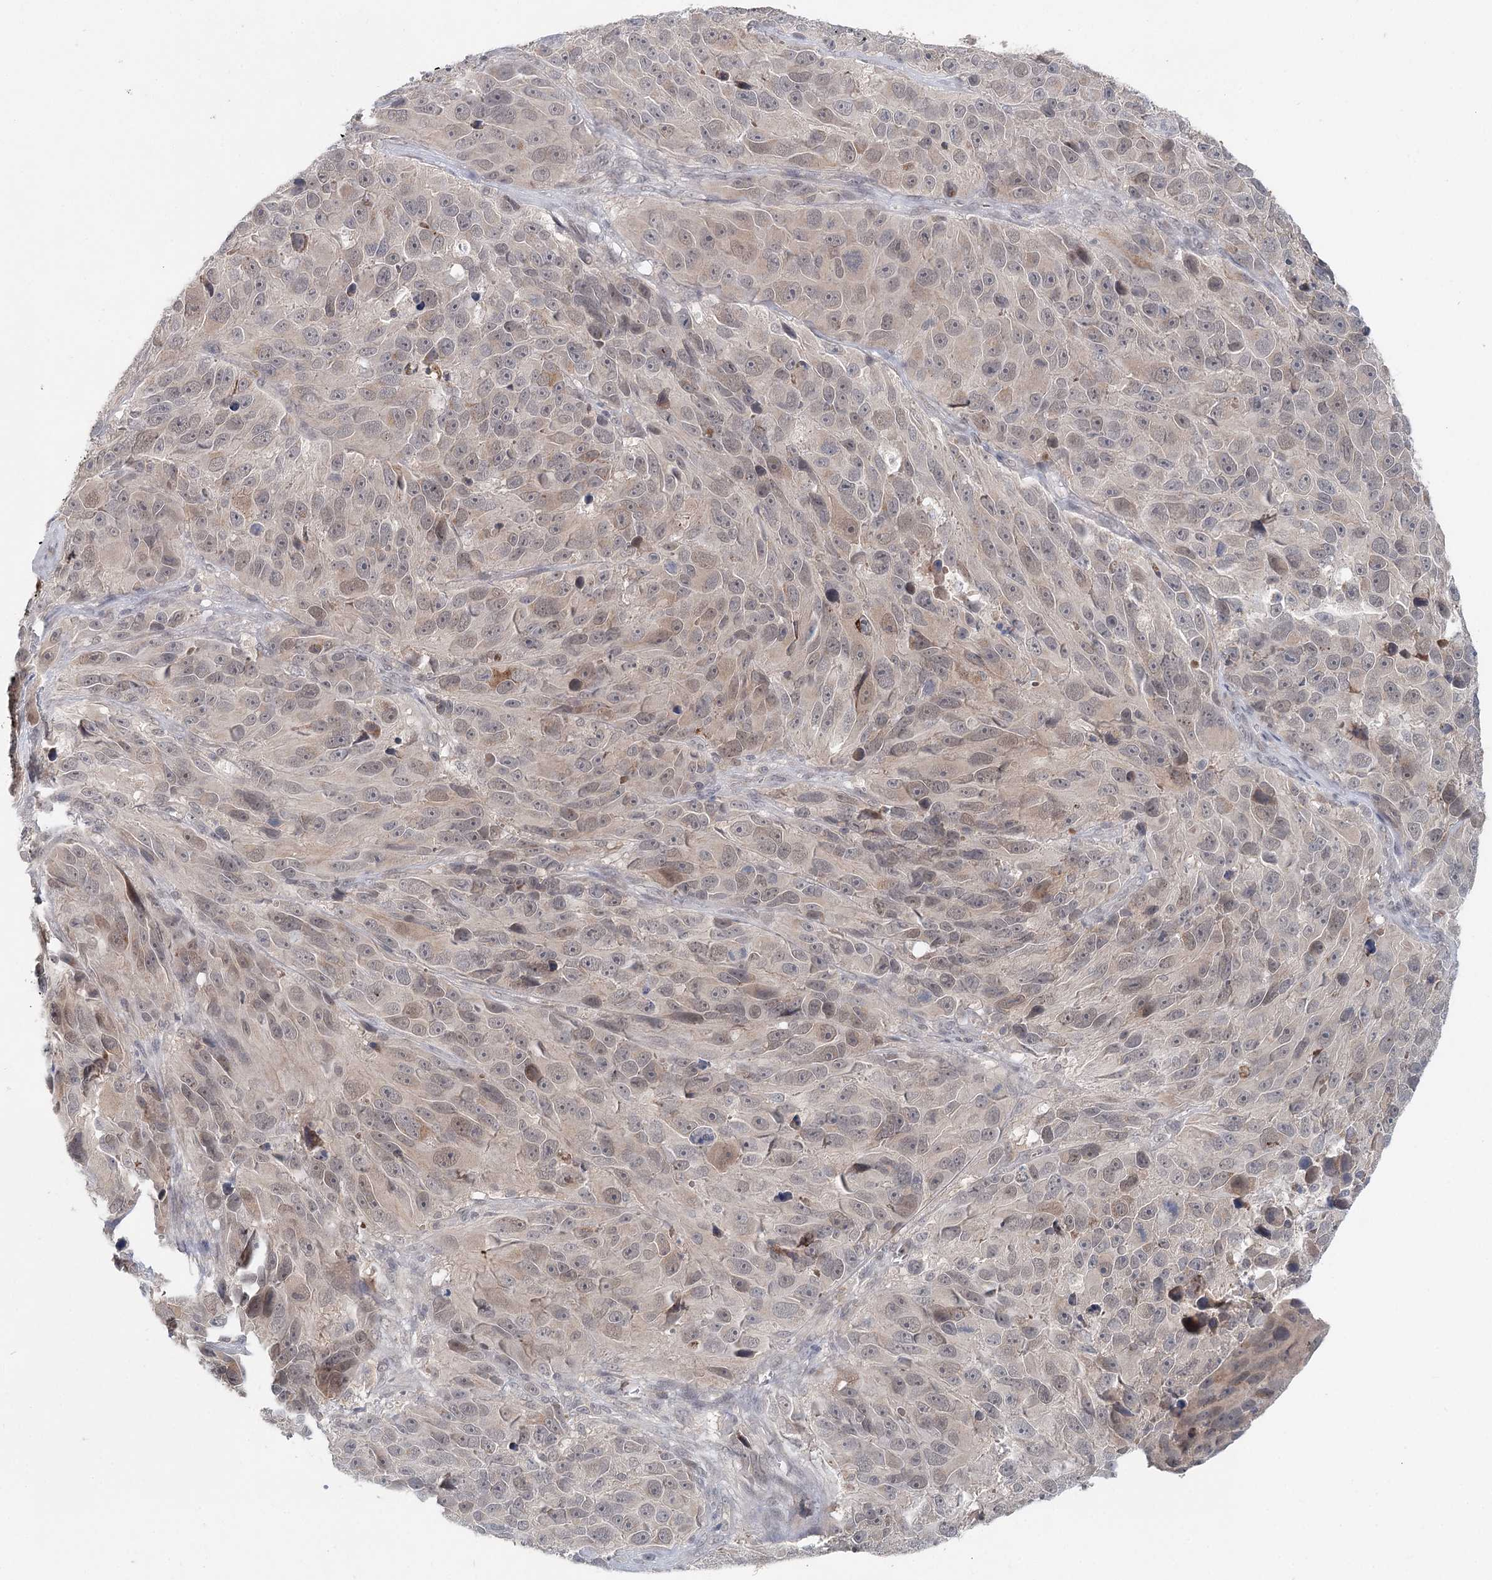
{"staining": {"intensity": "negative", "quantity": "none", "location": "none"}, "tissue": "melanoma", "cell_type": "Tumor cells", "image_type": "cancer", "snomed": [{"axis": "morphology", "description": "Malignant melanoma, NOS"}, {"axis": "topography", "description": "Skin"}], "caption": "Histopathology image shows no protein expression in tumor cells of melanoma tissue.", "gene": "FBXO7", "patient": {"sex": "male", "age": 84}}